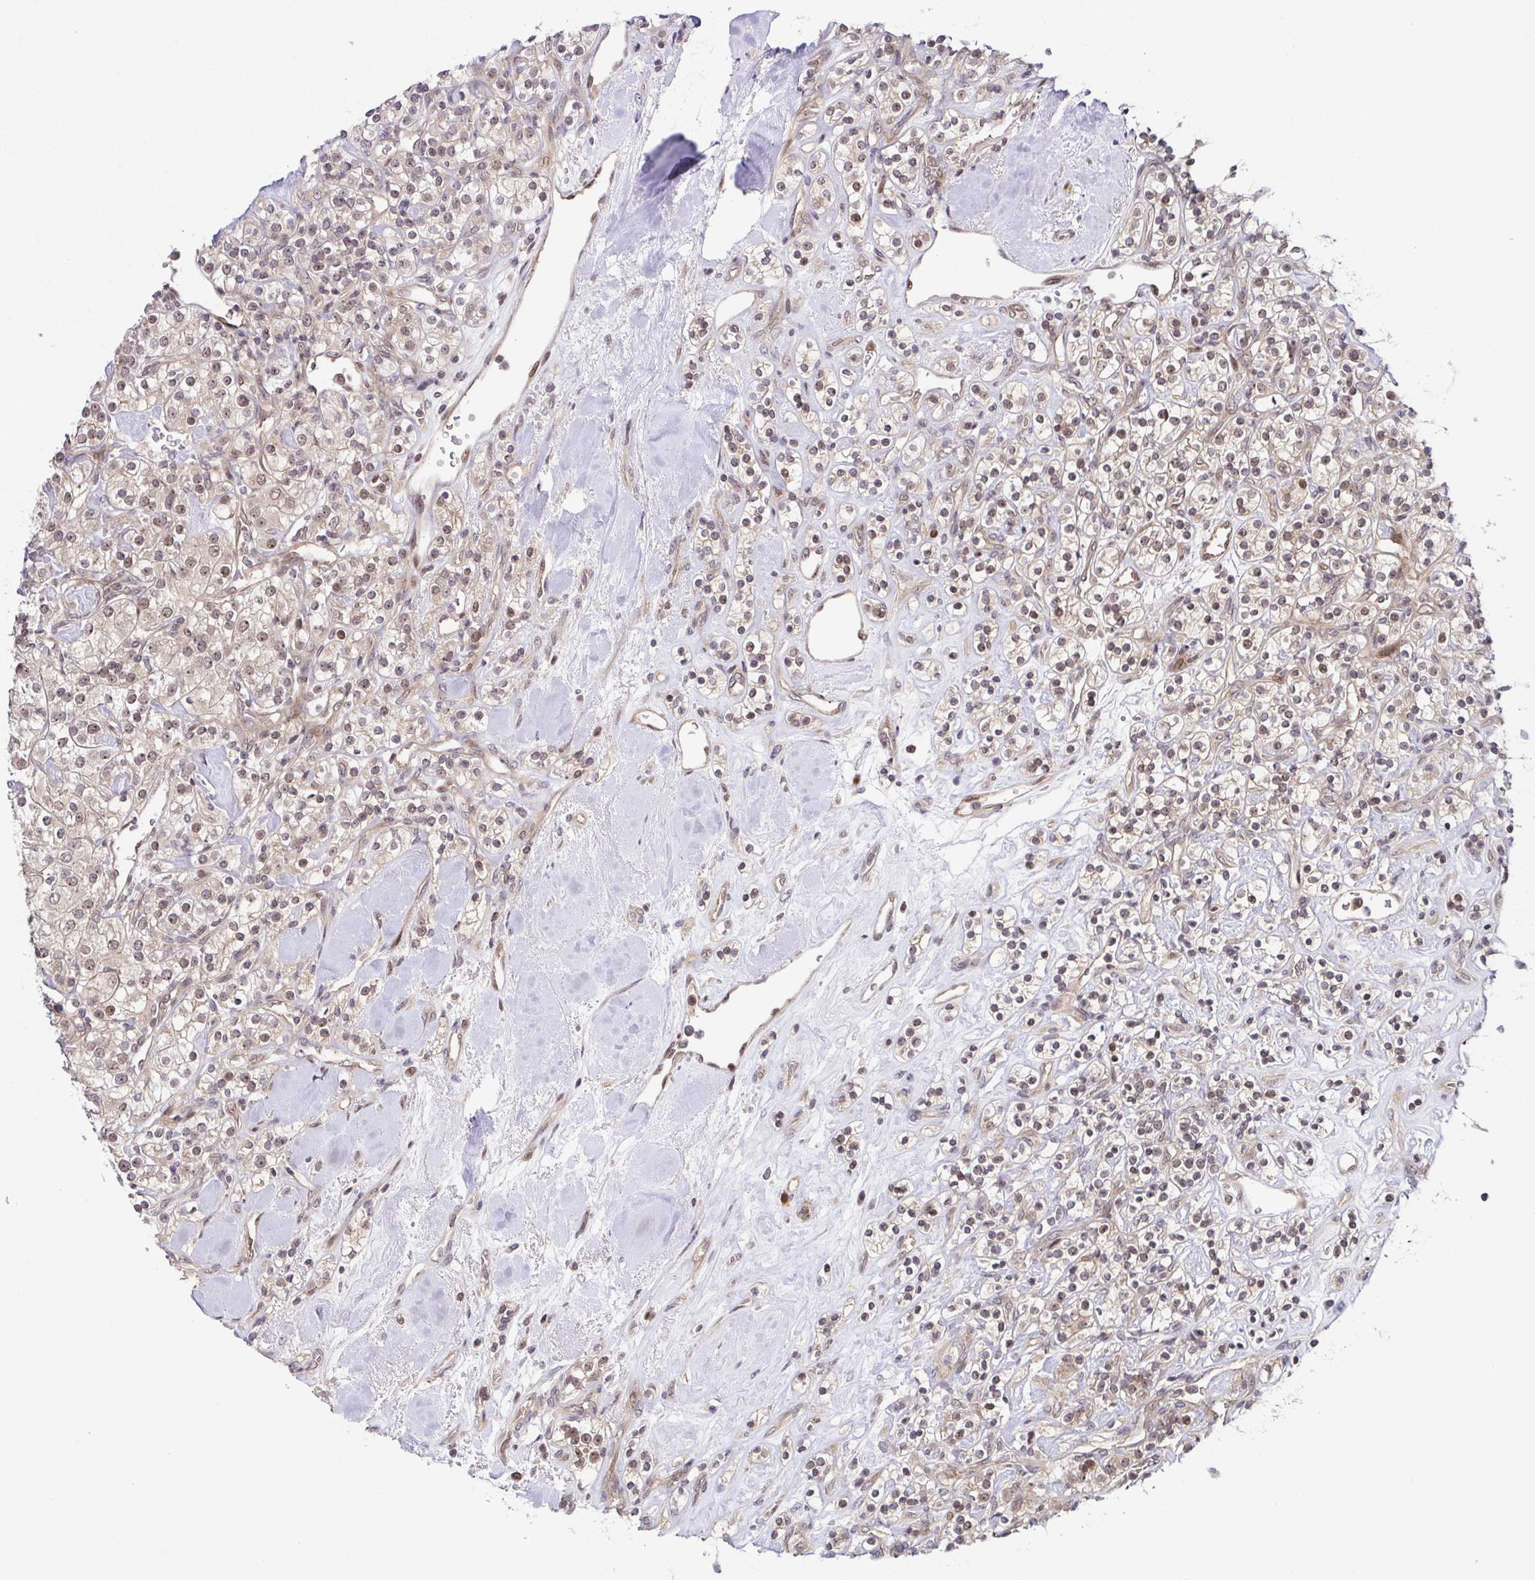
{"staining": {"intensity": "weak", "quantity": "25%-75%", "location": "nuclear"}, "tissue": "renal cancer", "cell_type": "Tumor cells", "image_type": "cancer", "snomed": [{"axis": "morphology", "description": "Adenocarcinoma, NOS"}, {"axis": "topography", "description": "Kidney"}], "caption": "An image of human renal adenocarcinoma stained for a protein displays weak nuclear brown staining in tumor cells.", "gene": "DNAJB1", "patient": {"sex": "male", "age": 77}}